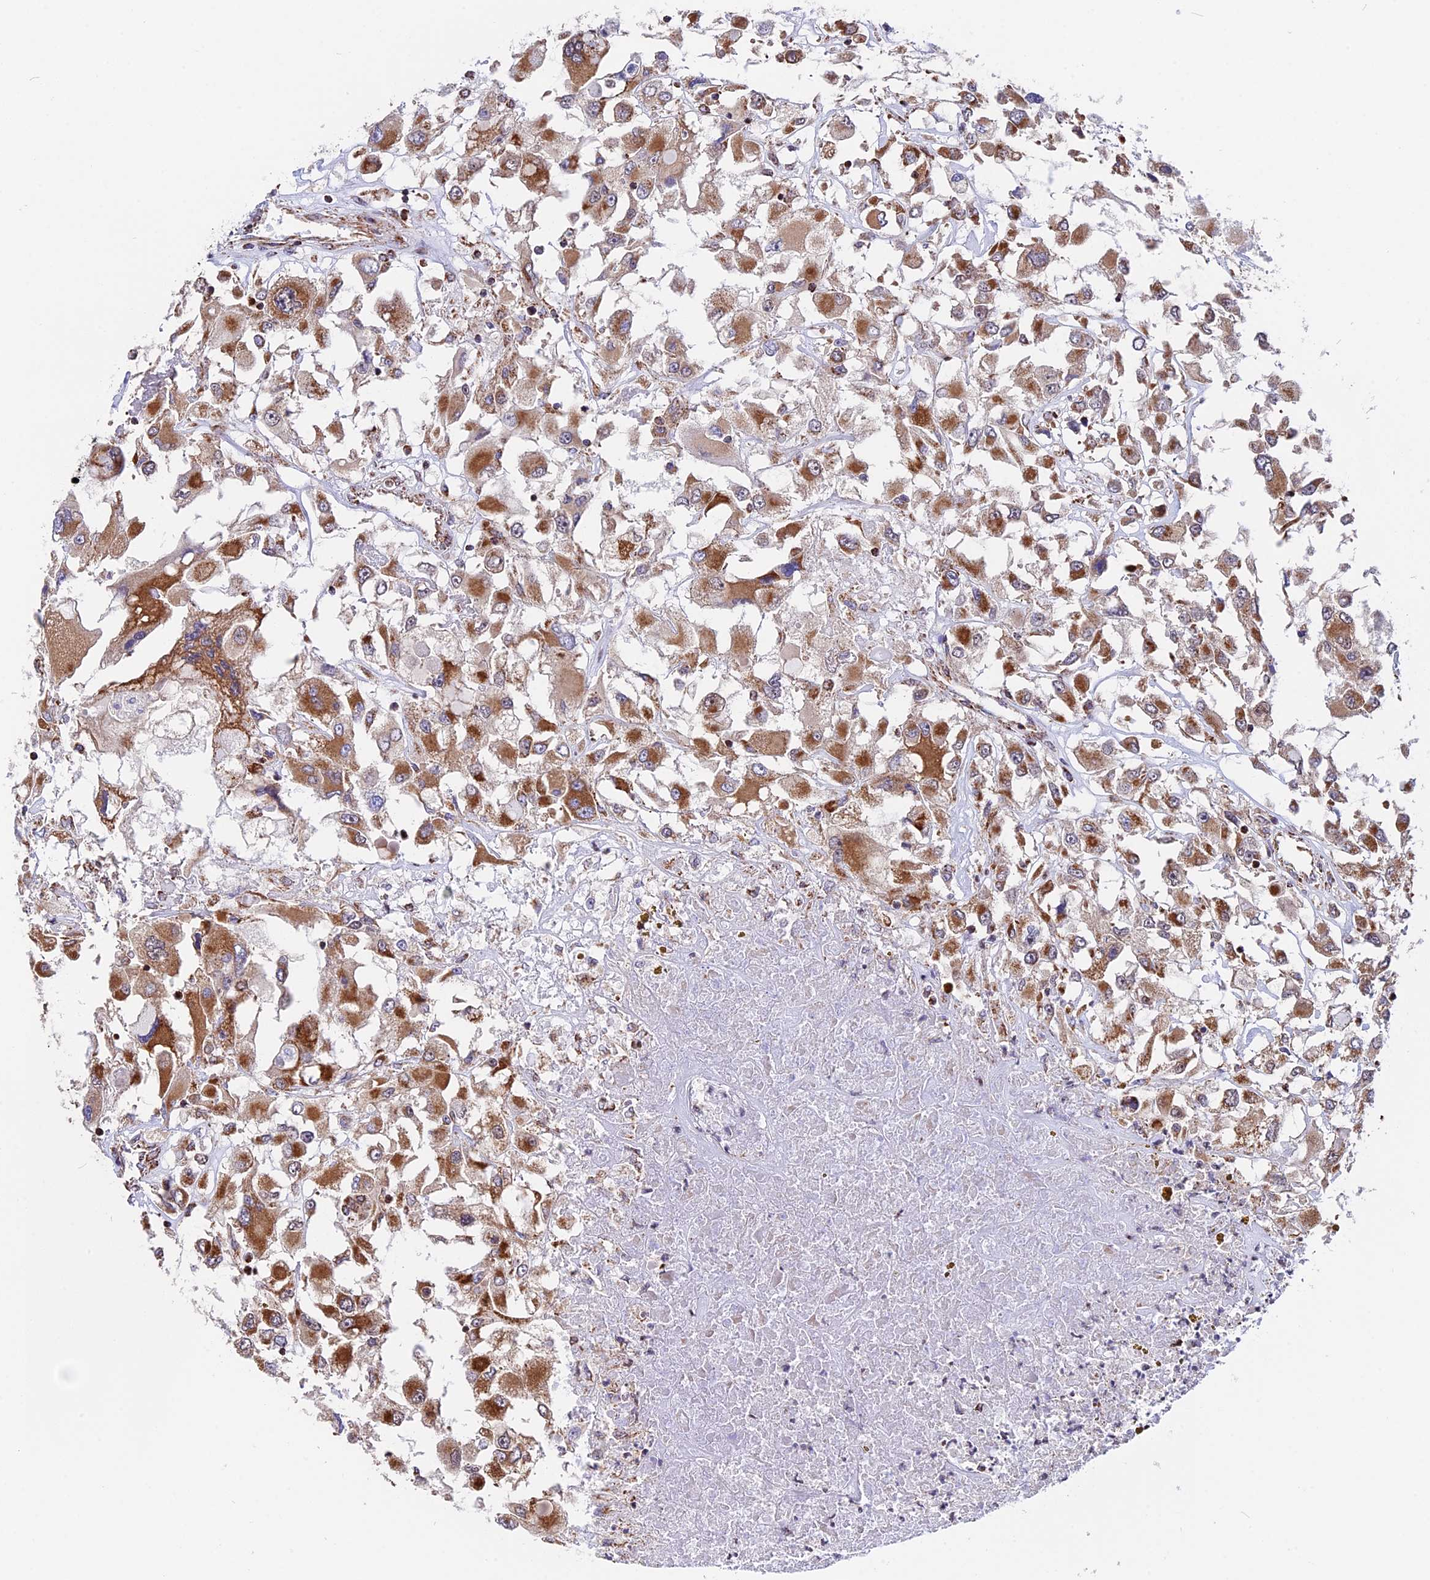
{"staining": {"intensity": "strong", "quantity": ">75%", "location": "cytoplasmic/membranous"}, "tissue": "renal cancer", "cell_type": "Tumor cells", "image_type": "cancer", "snomed": [{"axis": "morphology", "description": "Adenocarcinoma, NOS"}, {"axis": "topography", "description": "Kidney"}], "caption": "Strong cytoplasmic/membranous protein positivity is identified in about >75% of tumor cells in adenocarcinoma (renal). (brown staining indicates protein expression, while blue staining denotes nuclei).", "gene": "FAM174C", "patient": {"sex": "female", "age": 52}}